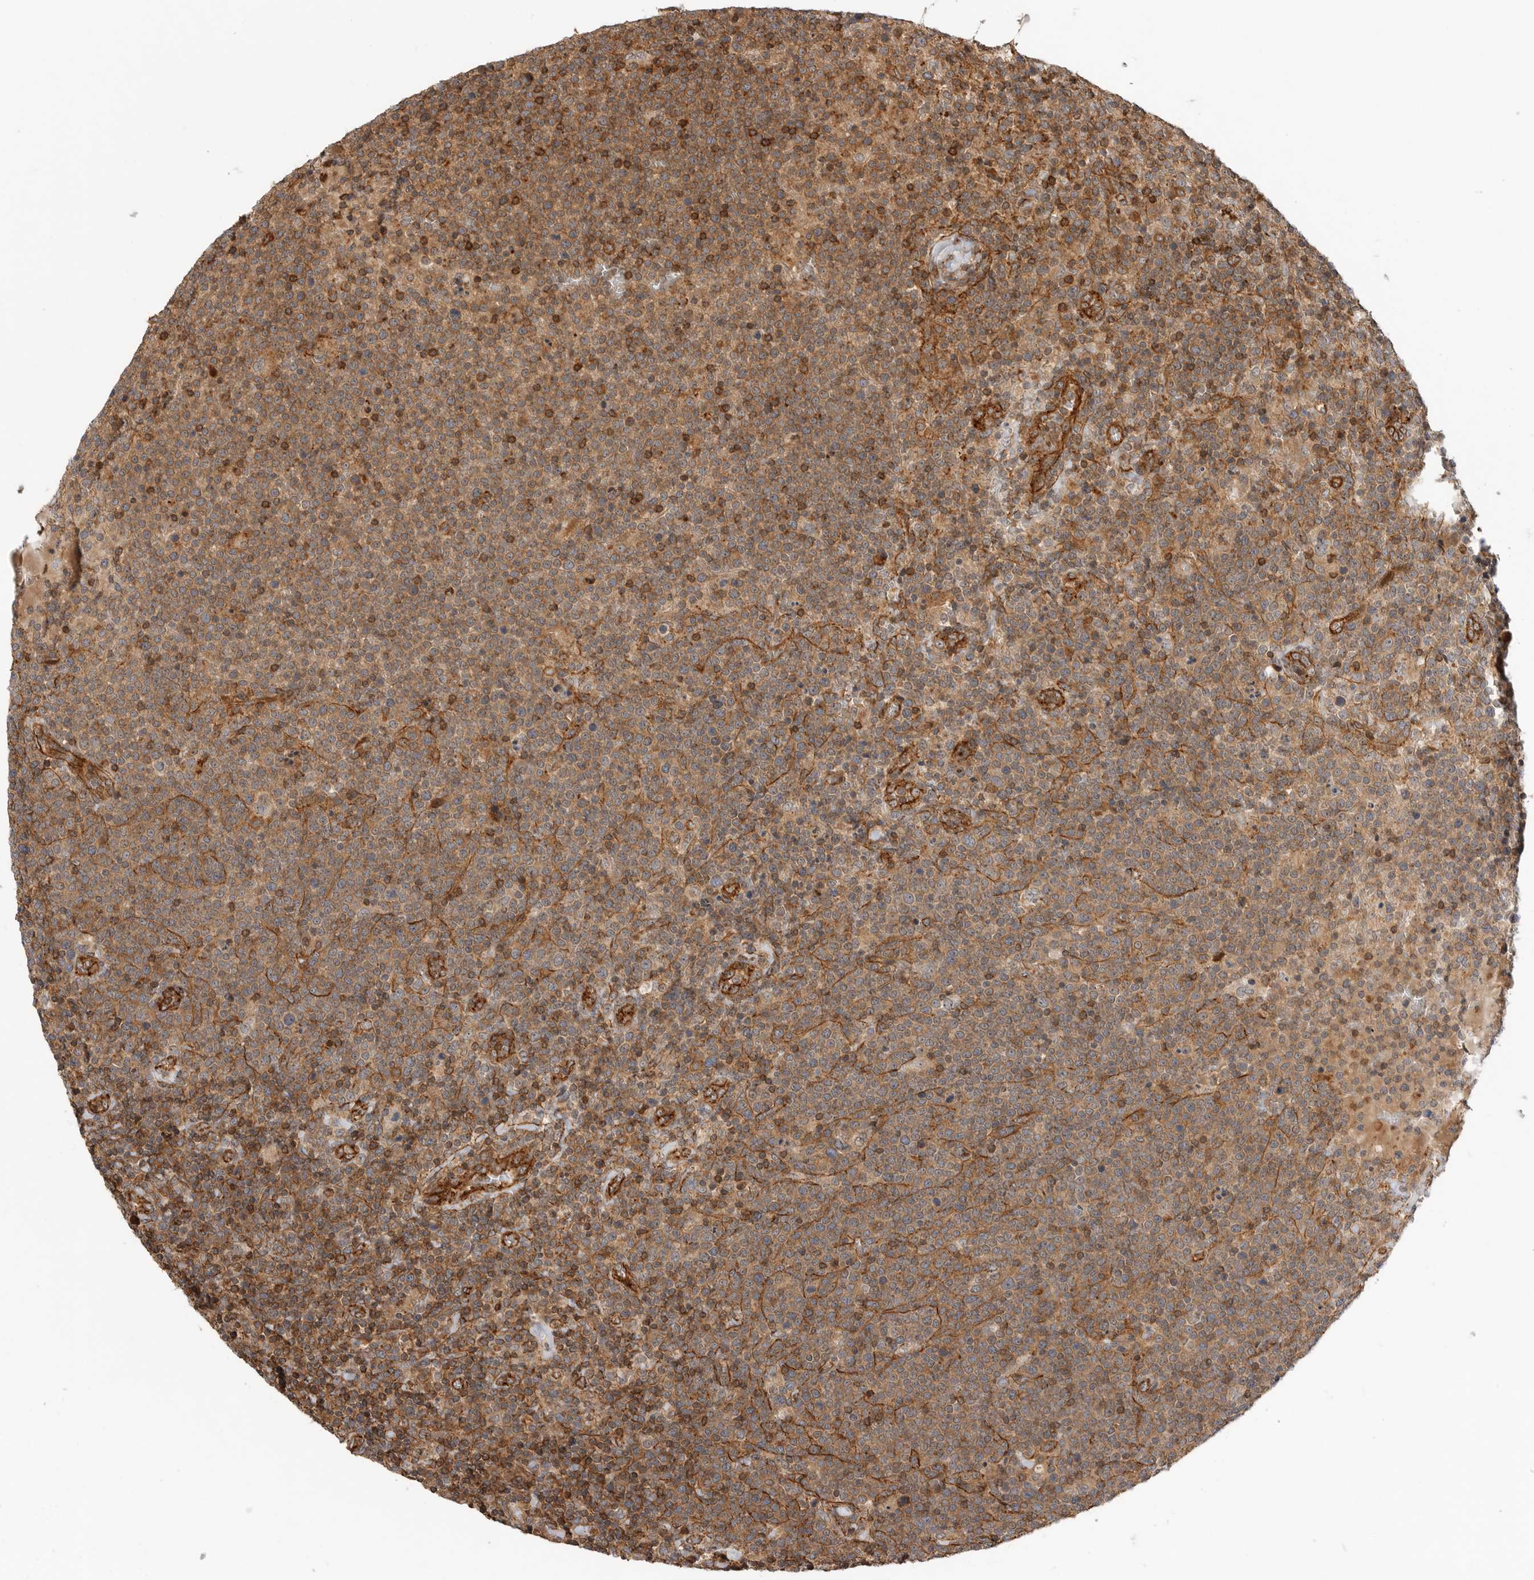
{"staining": {"intensity": "moderate", "quantity": ">75%", "location": "cytoplasmic/membranous"}, "tissue": "lymphoma", "cell_type": "Tumor cells", "image_type": "cancer", "snomed": [{"axis": "morphology", "description": "Malignant lymphoma, non-Hodgkin's type, High grade"}, {"axis": "topography", "description": "Lymph node"}], "caption": "A medium amount of moderate cytoplasmic/membranous positivity is appreciated in approximately >75% of tumor cells in high-grade malignant lymphoma, non-Hodgkin's type tissue.", "gene": "GPATCH2", "patient": {"sex": "male", "age": 61}}